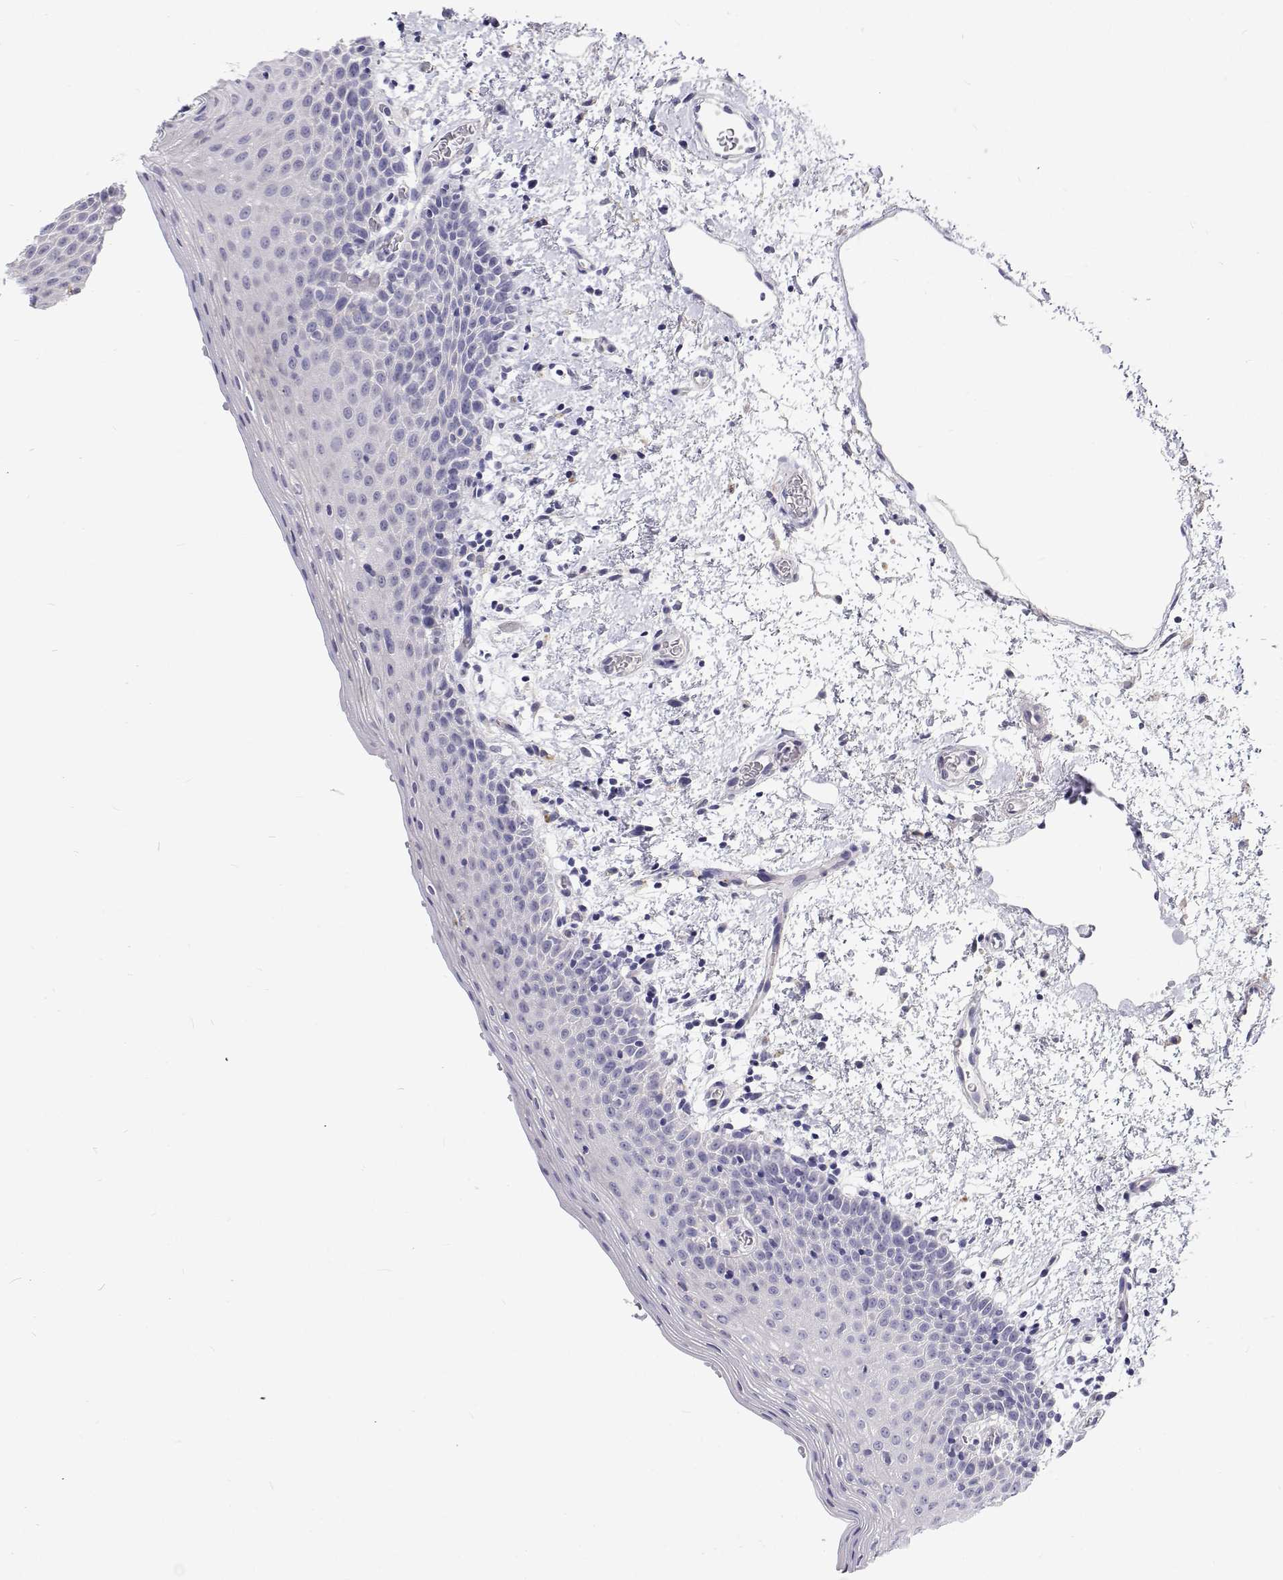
{"staining": {"intensity": "negative", "quantity": "none", "location": "none"}, "tissue": "oral mucosa", "cell_type": "Squamous epithelial cells", "image_type": "normal", "snomed": [{"axis": "morphology", "description": "Normal tissue, NOS"}, {"axis": "topography", "description": "Oral tissue"}, {"axis": "topography", "description": "Head-Neck"}], "caption": "This micrograph is of benign oral mucosa stained with immunohistochemistry to label a protein in brown with the nuclei are counter-stained blue. There is no staining in squamous epithelial cells. Nuclei are stained in blue.", "gene": "NCR2", "patient": {"sex": "female", "age": 55}}